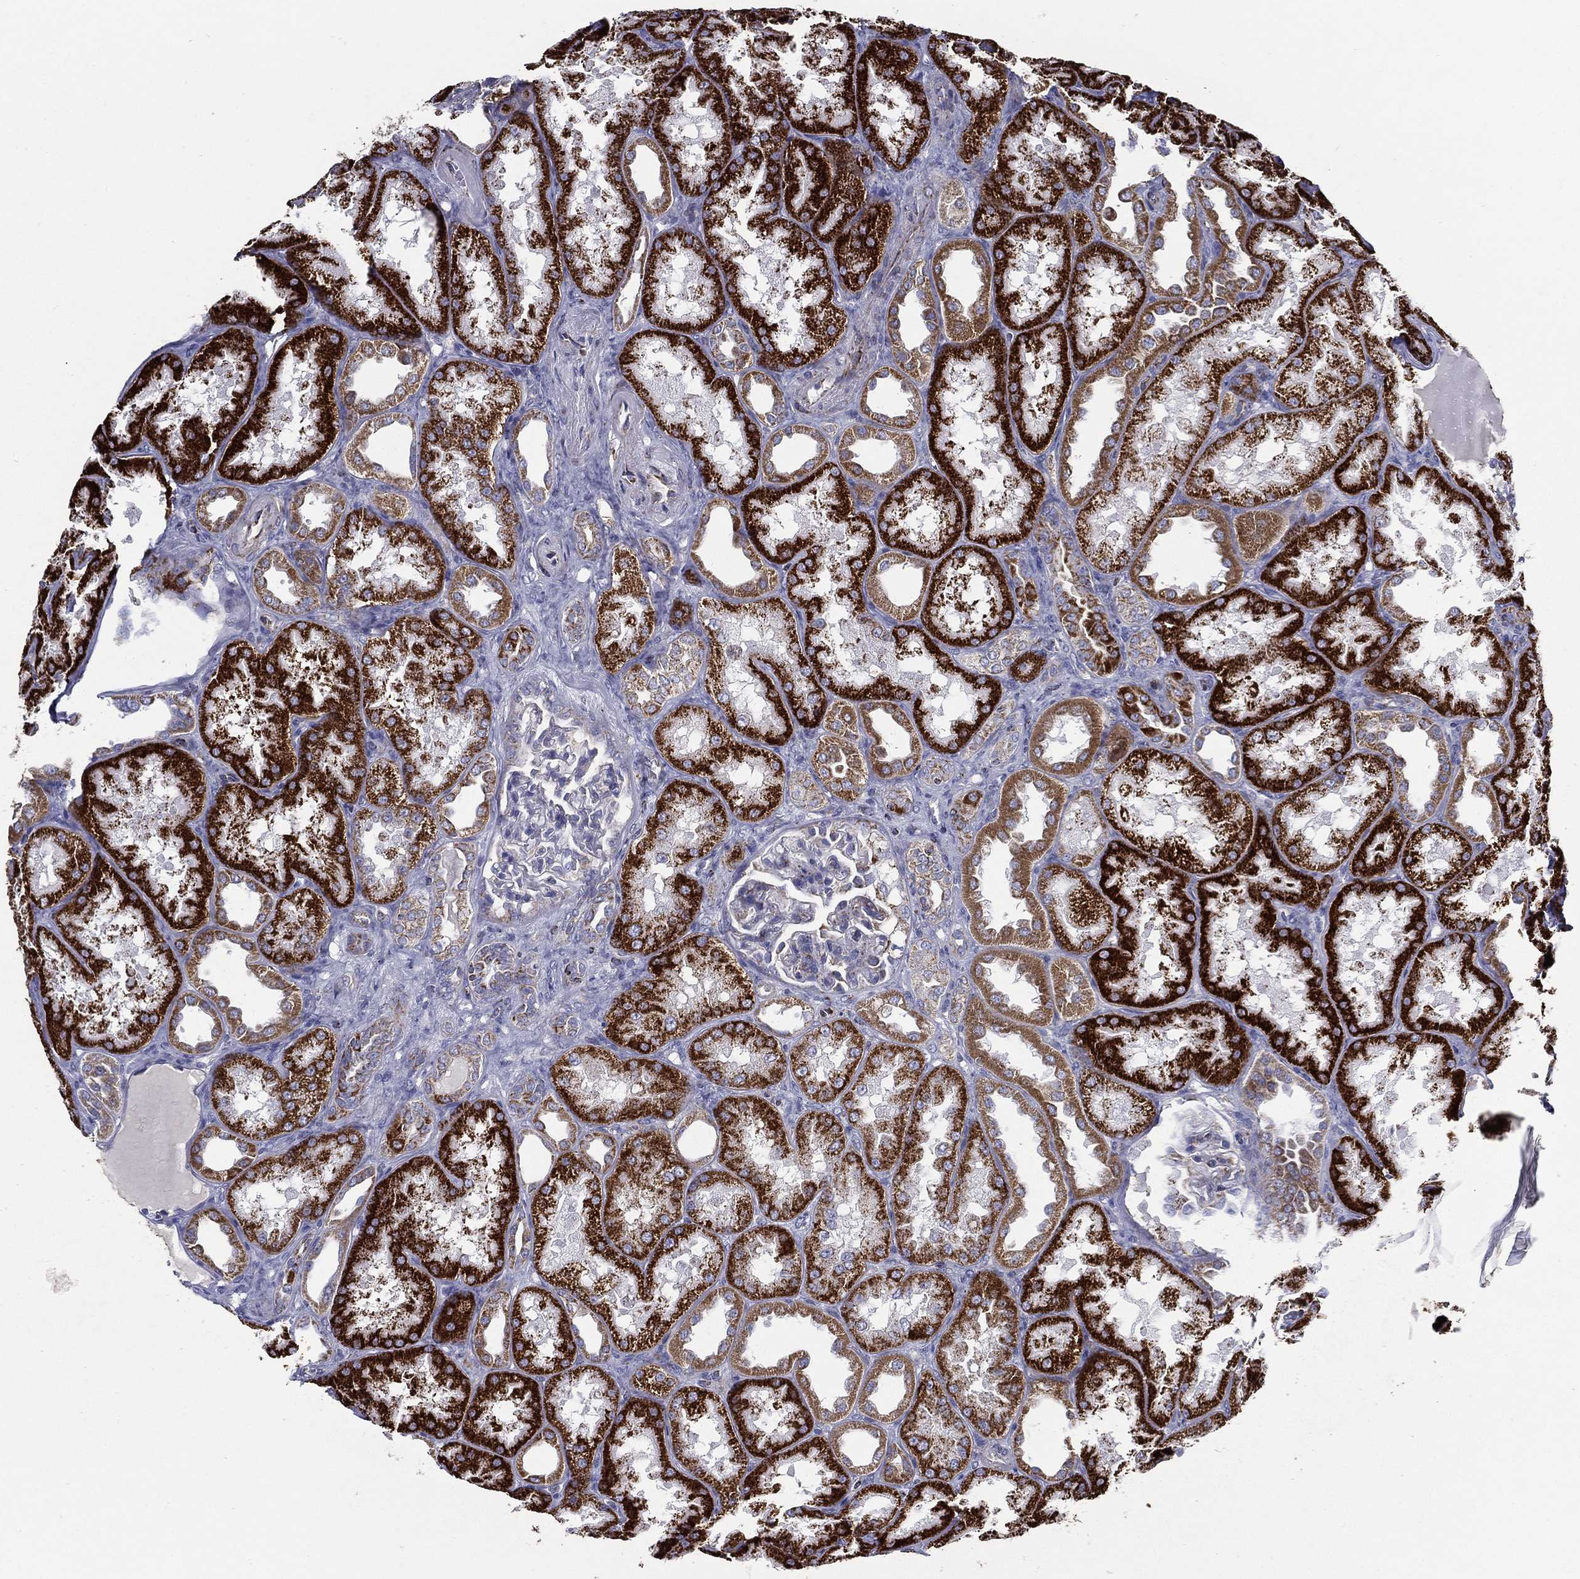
{"staining": {"intensity": "negative", "quantity": "none", "location": "none"}, "tissue": "kidney", "cell_type": "Cells in glomeruli", "image_type": "normal", "snomed": [{"axis": "morphology", "description": "Normal tissue, NOS"}, {"axis": "topography", "description": "Kidney"}], "caption": "This is a micrograph of immunohistochemistry (IHC) staining of benign kidney, which shows no positivity in cells in glomeruli.", "gene": "SFXN1", "patient": {"sex": "male", "age": 61}}